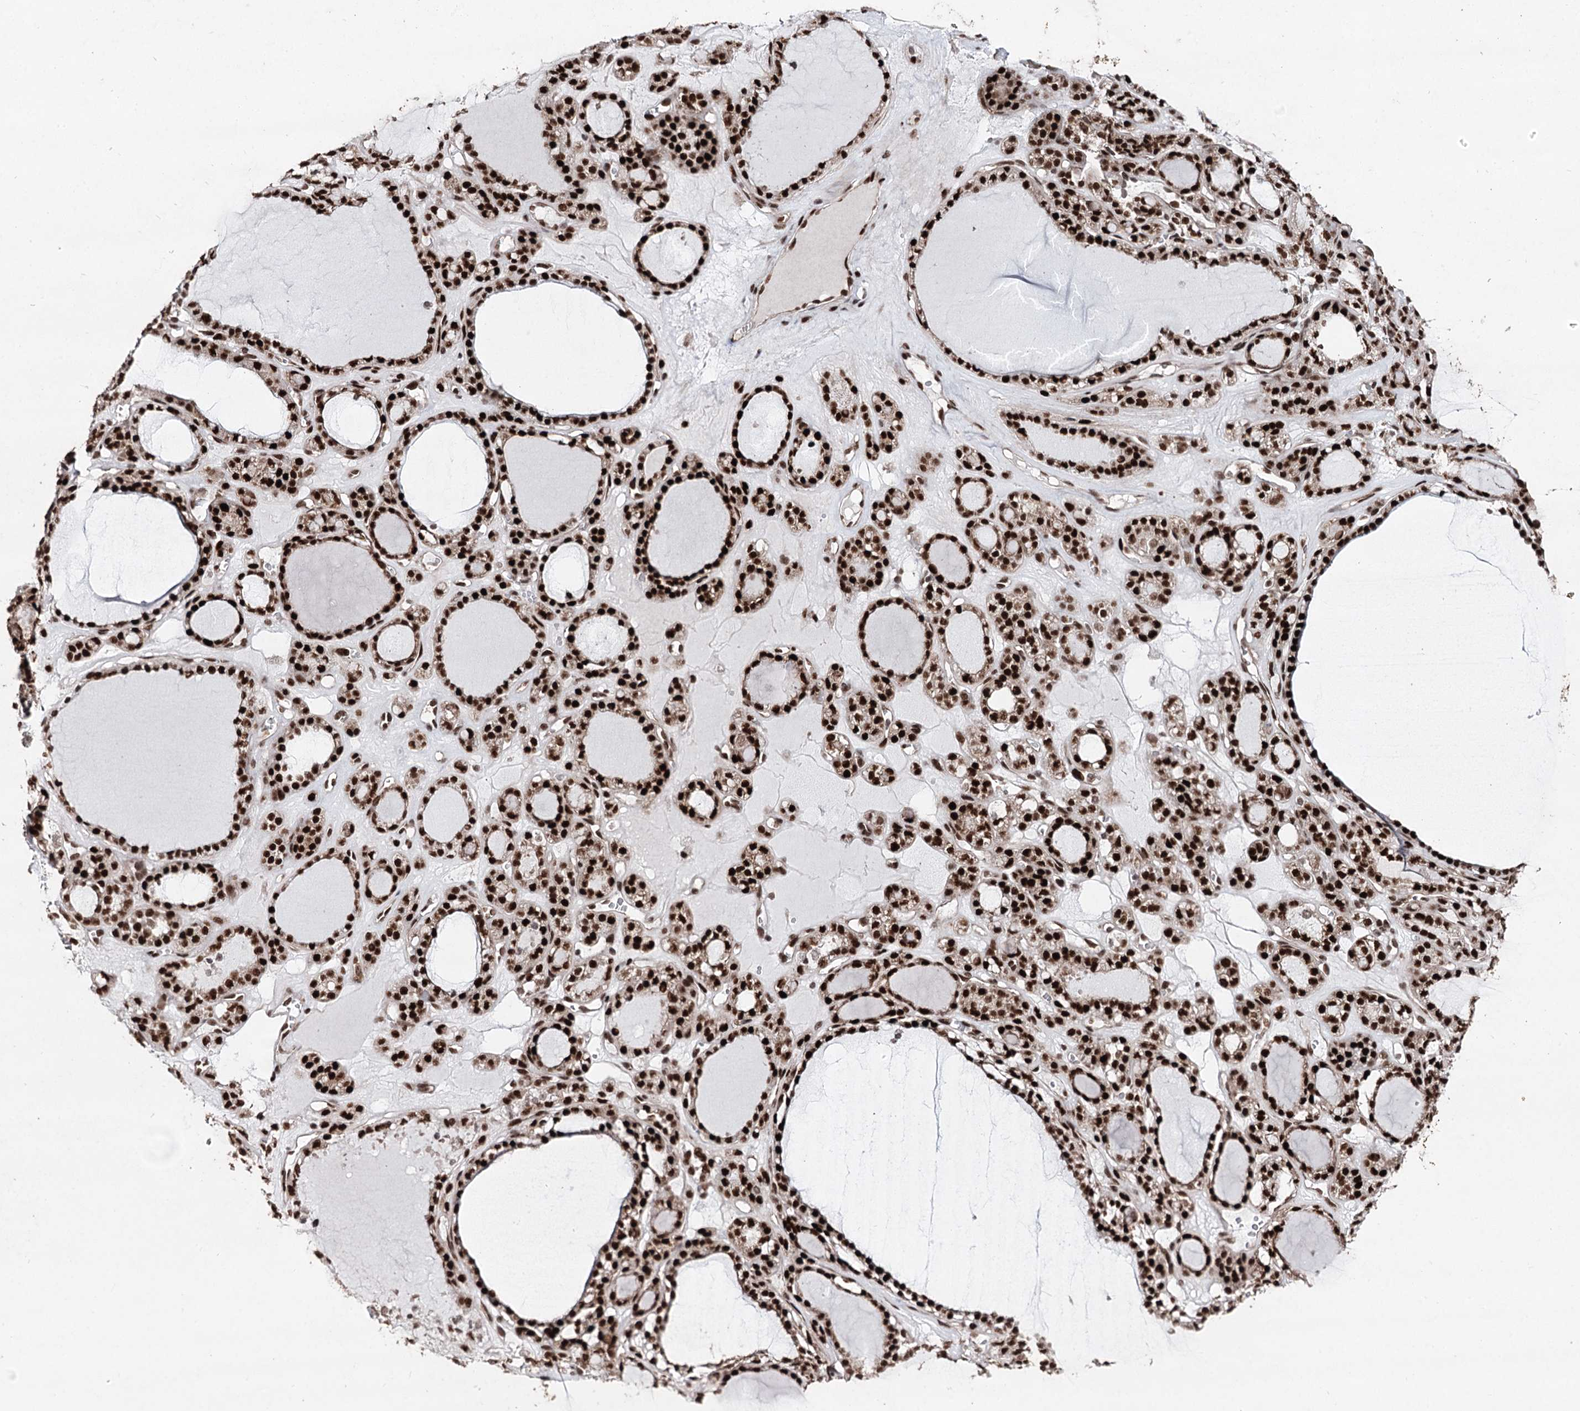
{"staining": {"intensity": "strong", "quantity": ">75%", "location": "nuclear"}, "tissue": "thyroid gland", "cell_type": "Glandular cells", "image_type": "normal", "snomed": [{"axis": "morphology", "description": "Normal tissue, NOS"}, {"axis": "topography", "description": "Thyroid gland"}], "caption": "Immunohistochemistry (IHC) histopathology image of benign thyroid gland: human thyroid gland stained using immunohistochemistry (IHC) demonstrates high levels of strong protein expression localized specifically in the nuclear of glandular cells, appearing as a nuclear brown color.", "gene": "PDCD4", "patient": {"sex": "female", "age": 28}}